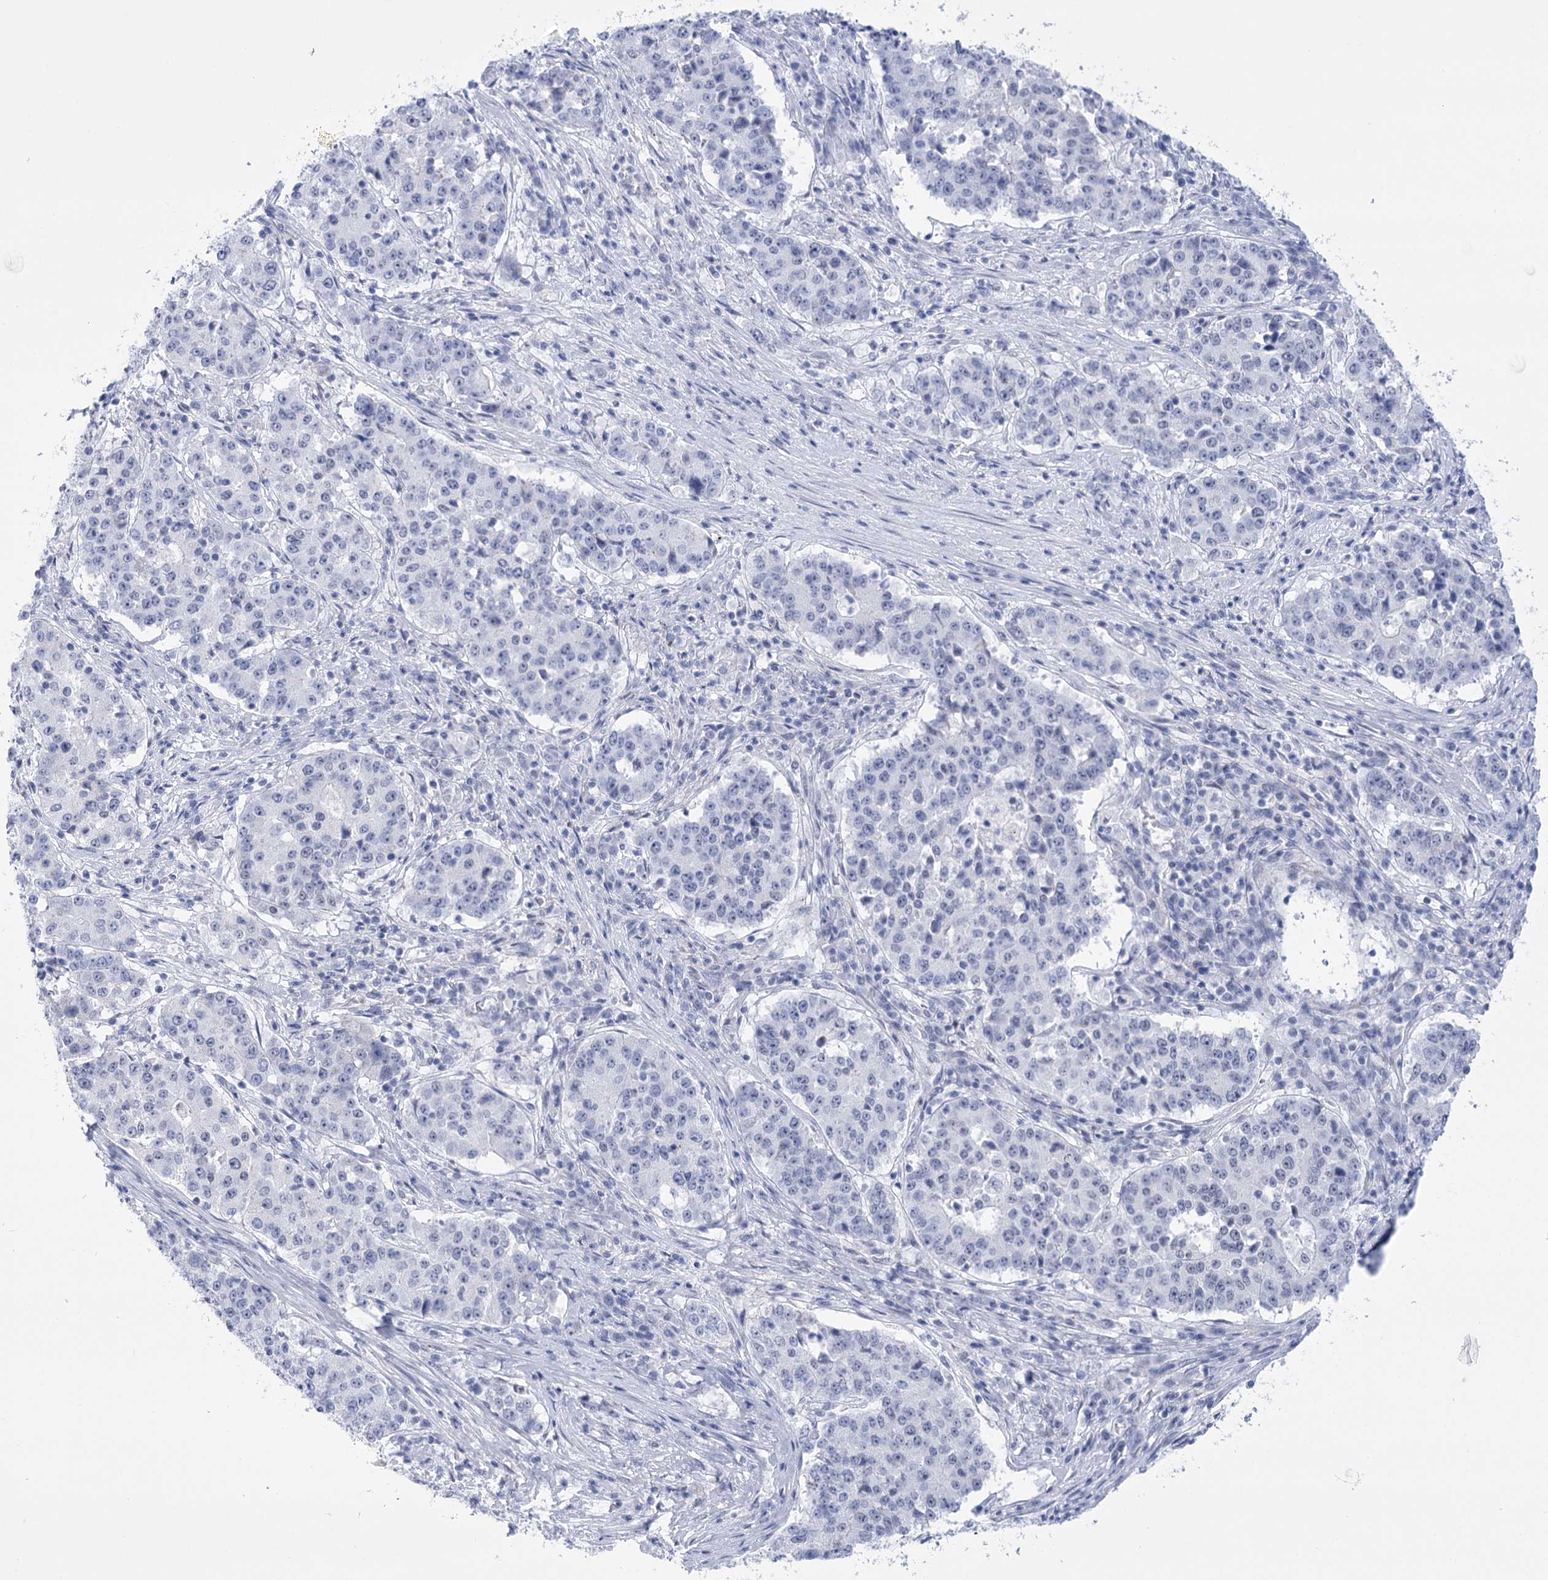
{"staining": {"intensity": "negative", "quantity": "none", "location": "none"}, "tissue": "stomach cancer", "cell_type": "Tumor cells", "image_type": "cancer", "snomed": [{"axis": "morphology", "description": "Adenocarcinoma, NOS"}, {"axis": "topography", "description": "Stomach"}], "caption": "An IHC image of stomach cancer is shown. There is no staining in tumor cells of stomach cancer.", "gene": "HORMAD1", "patient": {"sex": "male", "age": 59}}